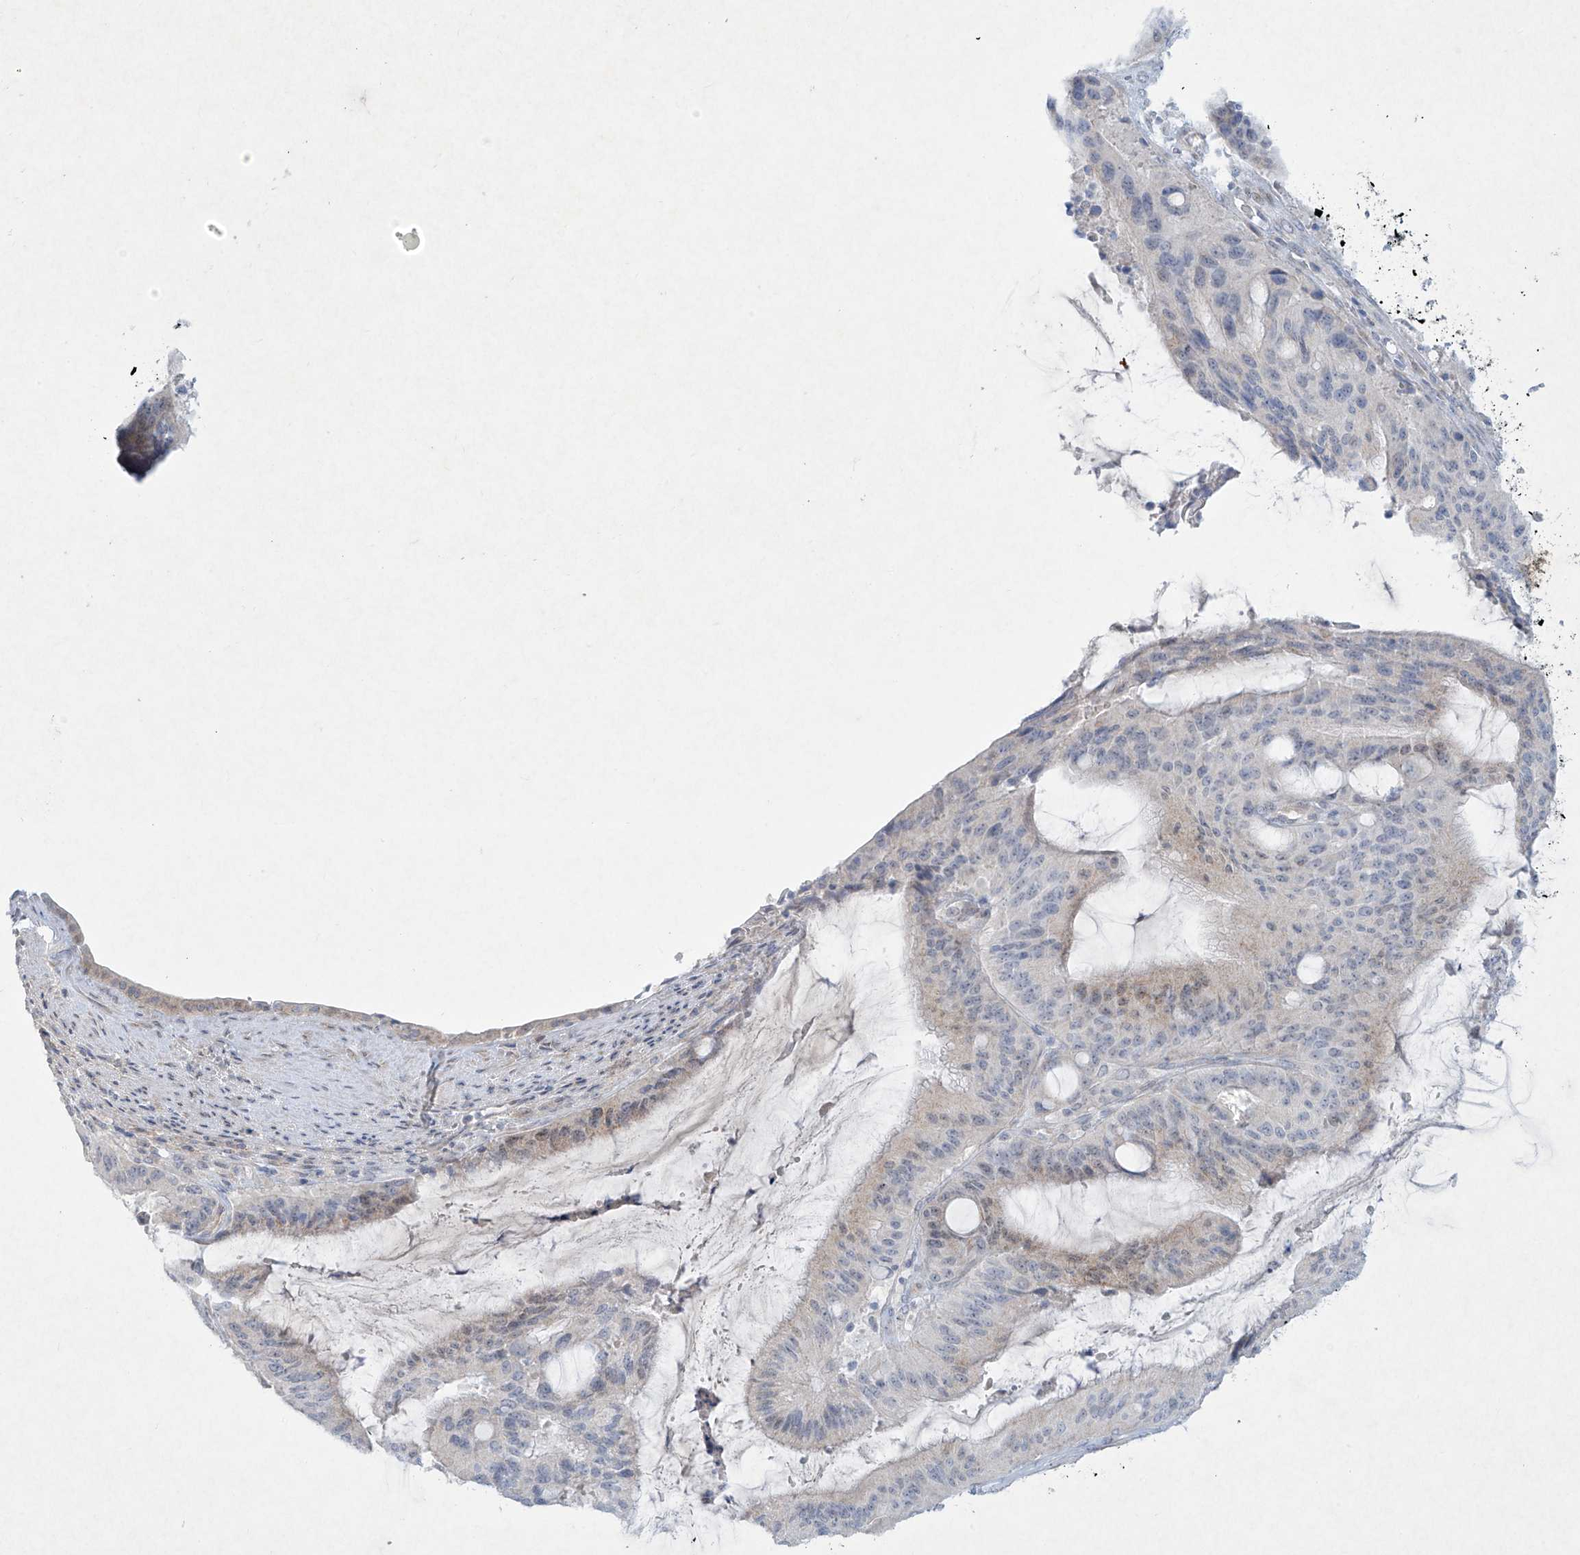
{"staining": {"intensity": "weak", "quantity": "<25%", "location": "cytoplasmic/membranous"}, "tissue": "liver cancer", "cell_type": "Tumor cells", "image_type": "cancer", "snomed": [{"axis": "morphology", "description": "Normal tissue, NOS"}, {"axis": "morphology", "description": "Cholangiocarcinoma"}, {"axis": "topography", "description": "Liver"}, {"axis": "topography", "description": "Peripheral nerve tissue"}], "caption": "This is an immunohistochemistry (IHC) histopathology image of human liver cancer (cholangiocarcinoma). There is no staining in tumor cells.", "gene": "PAX6", "patient": {"sex": "female", "age": 73}}